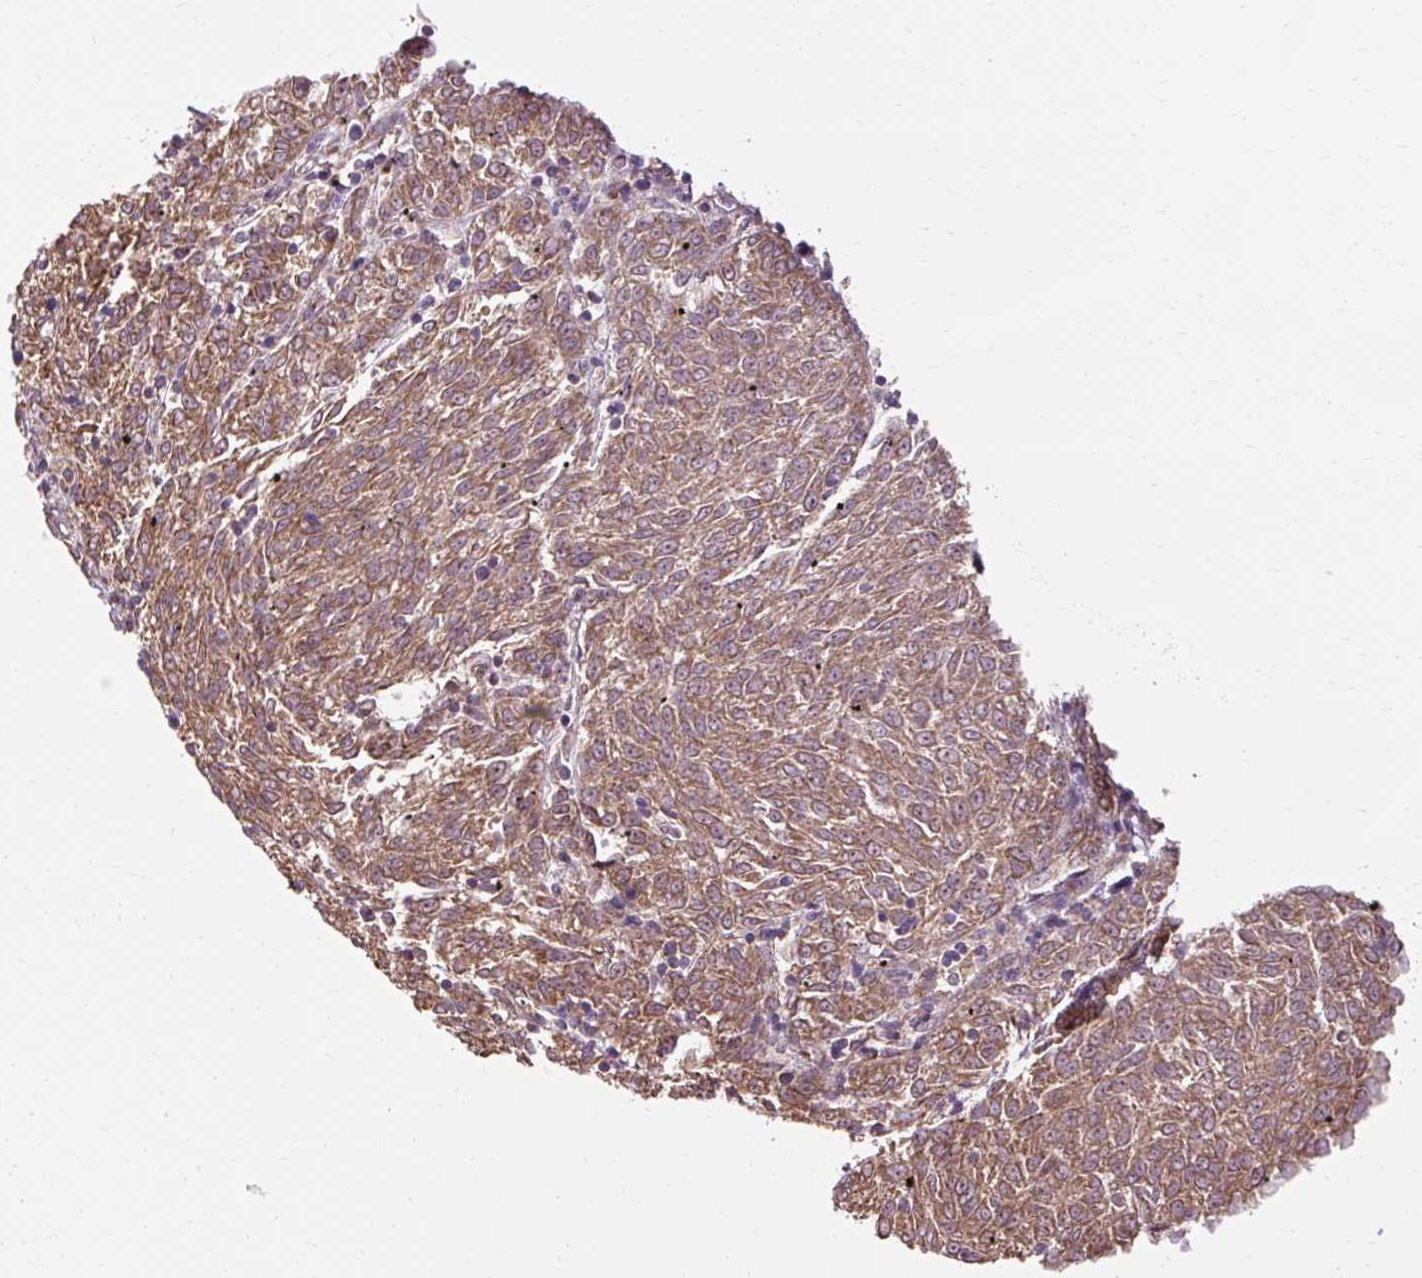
{"staining": {"intensity": "moderate", "quantity": ">75%", "location": "cytoplasmic/membranous"}, "tissue": "melanoma", "cell_type": "Tumor cells", "image_type": "cancer", "snomed": [{"axis": "morphology", "description": "Malignant melanoma, NOS"}, {"axis": "topography", "description": "Skin"}], "caption": "Malignant melanoma stained with a brown dye shows moderate cytoplasmic/membranous positive positivity in about >75% of tumor cells.", "gene": "FLRT1", "patient": {"sex": "female", "age": 72}}